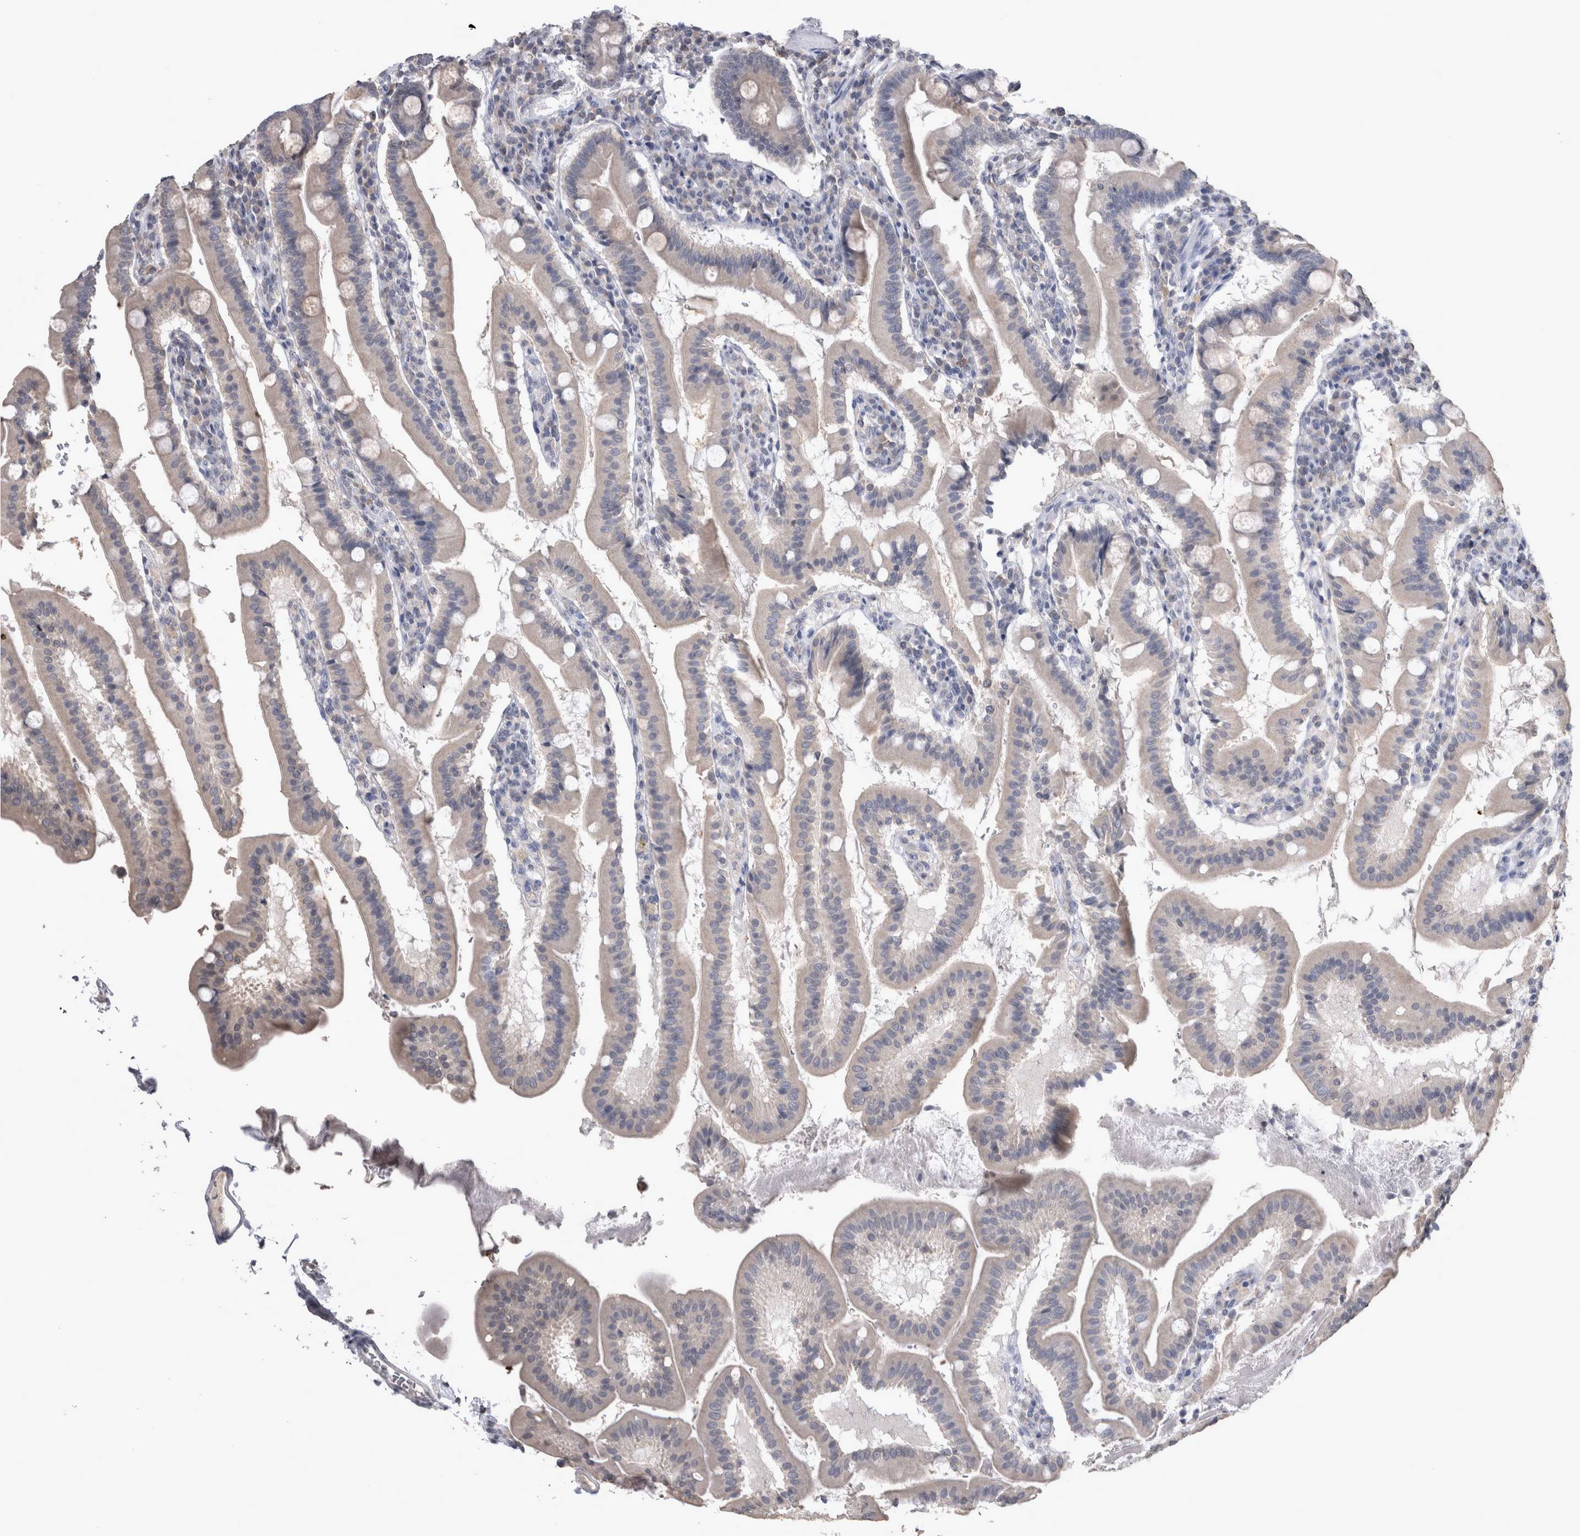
{"staining": {"intensity": "weak", "quantity": ">75%", "location": "cytoplasmic/membranous"}, "tissue": "duodenum", "cell_type": "Glandular cells", "image_type": "normal", "snomed": [{"axis": "morphology", "description": "Normal tissue, NOS"}, {"axis": "morphology", "description": "Adenocarcinoma, NOS"}, {"axis": "topography", "description": "Pancreas"}, {"axis": "topography", "description": "Duodenum"}], "caption": "Protein staining reveals weak cytoplasmic/membranous expression in approximately >75% of glandular cells in unremarkable duodenum. The protein of interest is shown in brown color, while the nuclei are stained blue.", "gene": "WNT7A", "patient": {"sex": "male", "age": 50}}